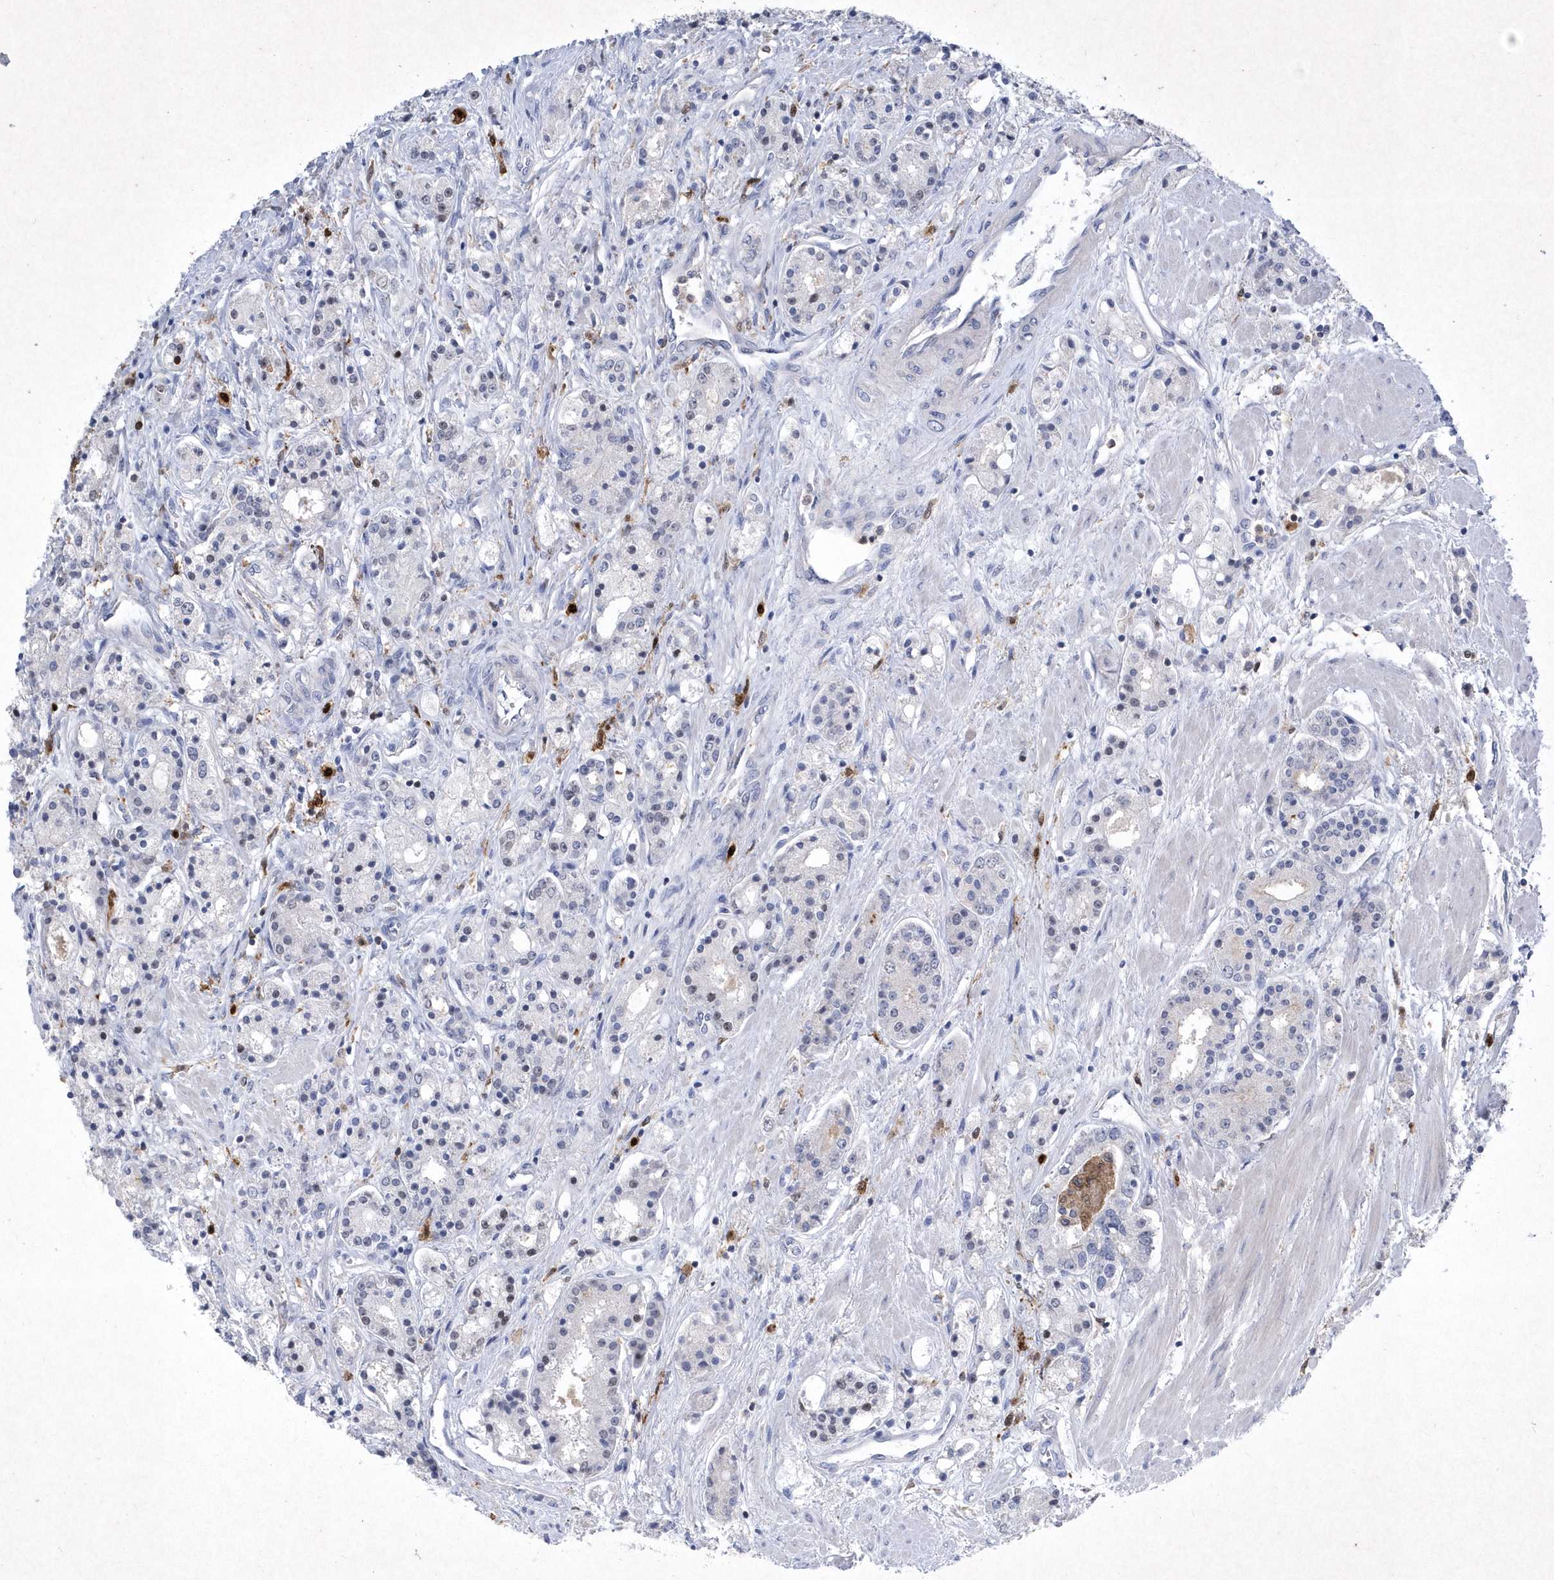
{"staining": {"intensity": "negative", "quantity": "none", "location": "none"}, "tissue": "prostate cancer", "cell_type": "Tumor cells", "image_type": "cancer", "snomed": [{"axis": "morphology", "description": "Adenocarcinoma, High grade"}, {"axis": "topography", "description": "Prostate"}], "caption": "Immunohistochemical staining of prostate cancer displays no significant positivity in tumor cells. The staining is performed using DAB brown chromogen with nuclei counter-stained in using hematoxylin.", "gene": "BHLHA15", "patient": {"sex": "male", "age": 60}}